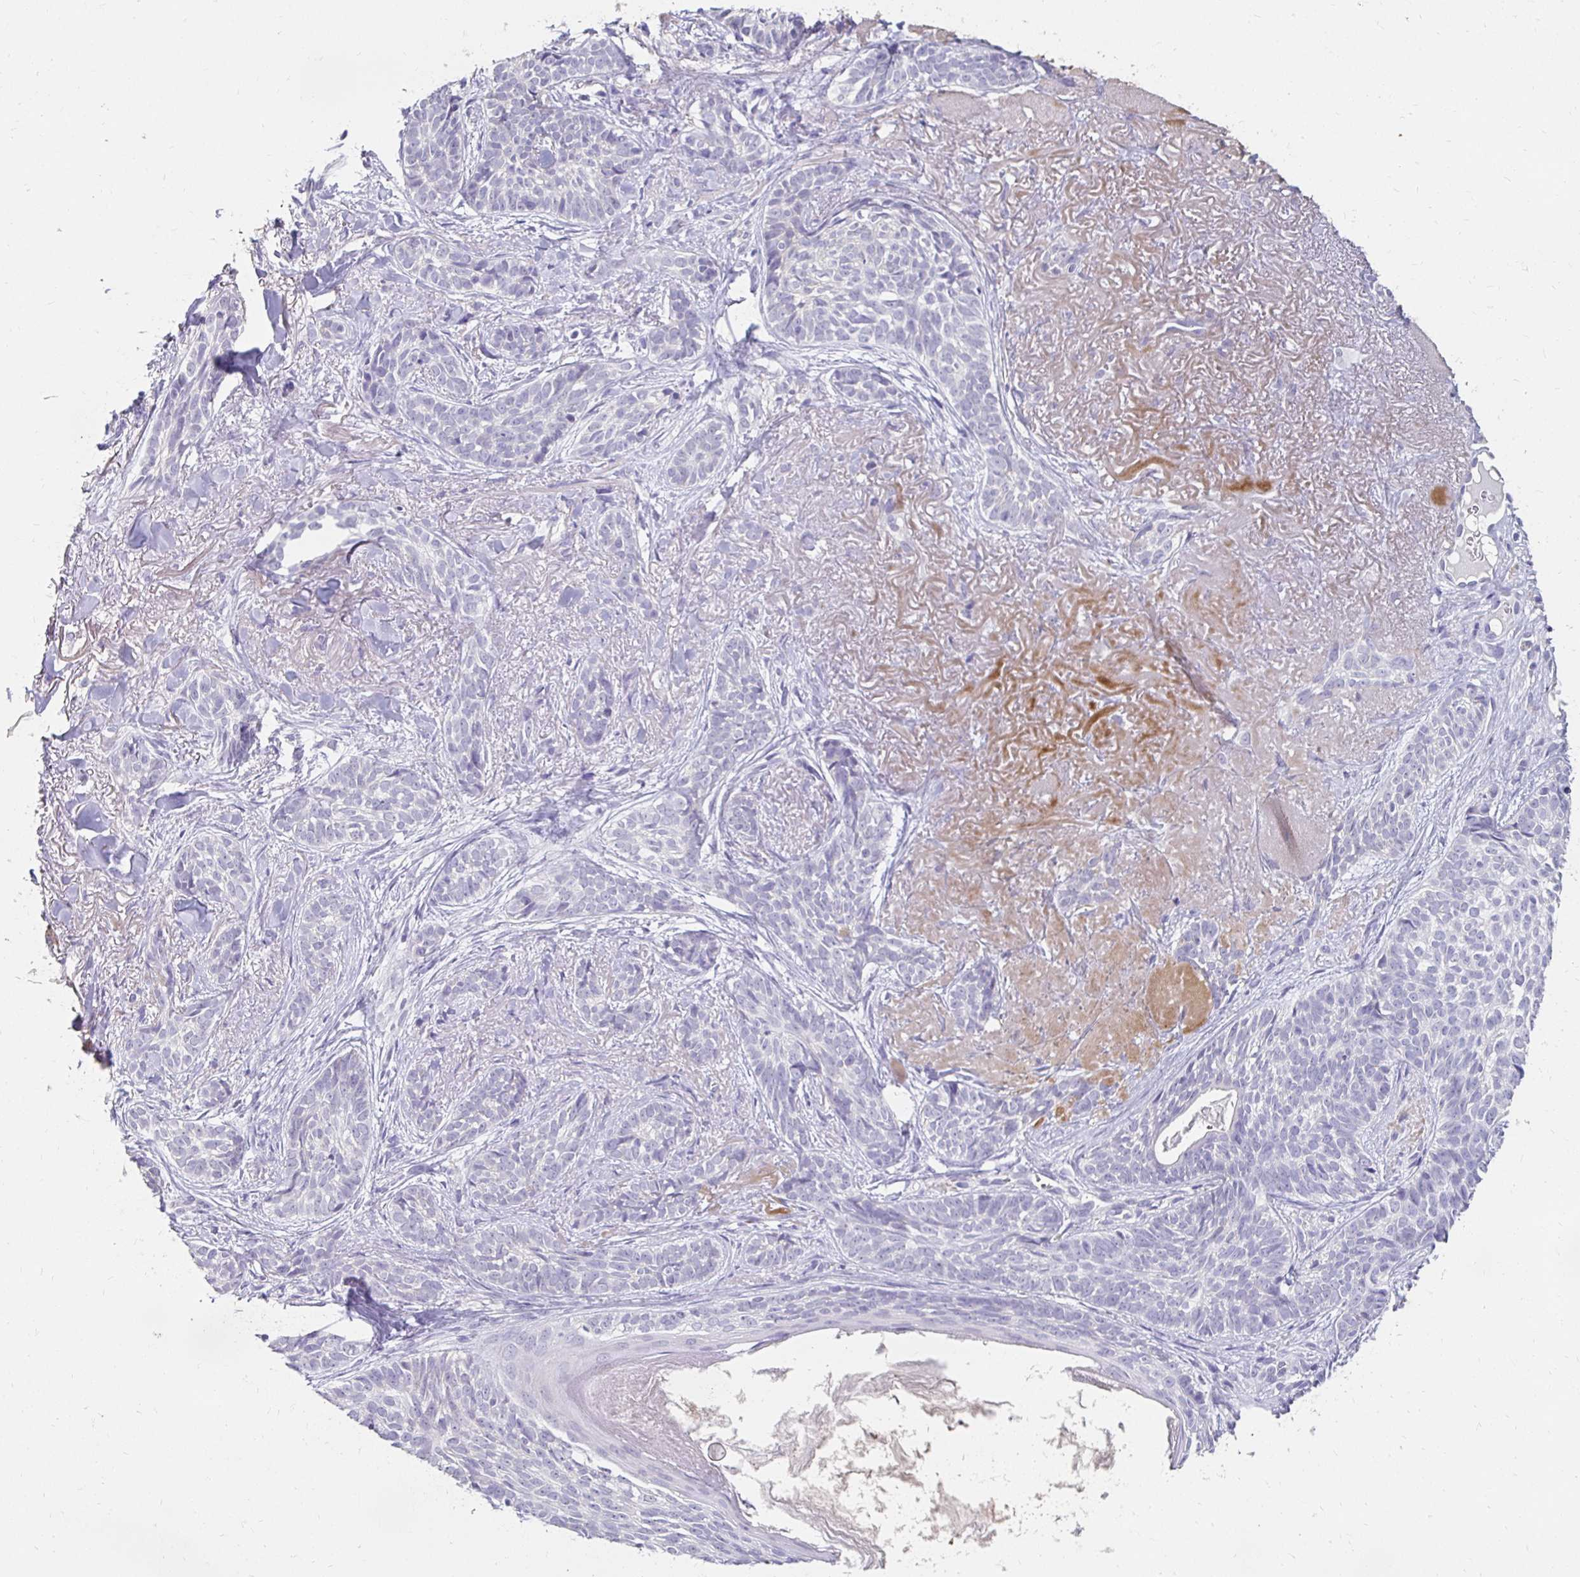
{"staining": {"intensity": "negative", "quantity": "none", "location": "none"}, "tissue": "skin cancer", "cell_type": "Tumor cells", "image_type": "cancer", "snomed": [{"axis": "morphology", "description": "Basal cell carcinoma"}, {"axis": "morphology", "description": "BCC, high aggressive"}, {"axis": "topography", "description": "Skin"}], "caption": "DAB immunohistochemical staining of human basal cell carcinoma (skin) exhibits no significant positivity in tumor cells.", "gene": "GK2", "patient": {"sex": "female", "age": 79}}